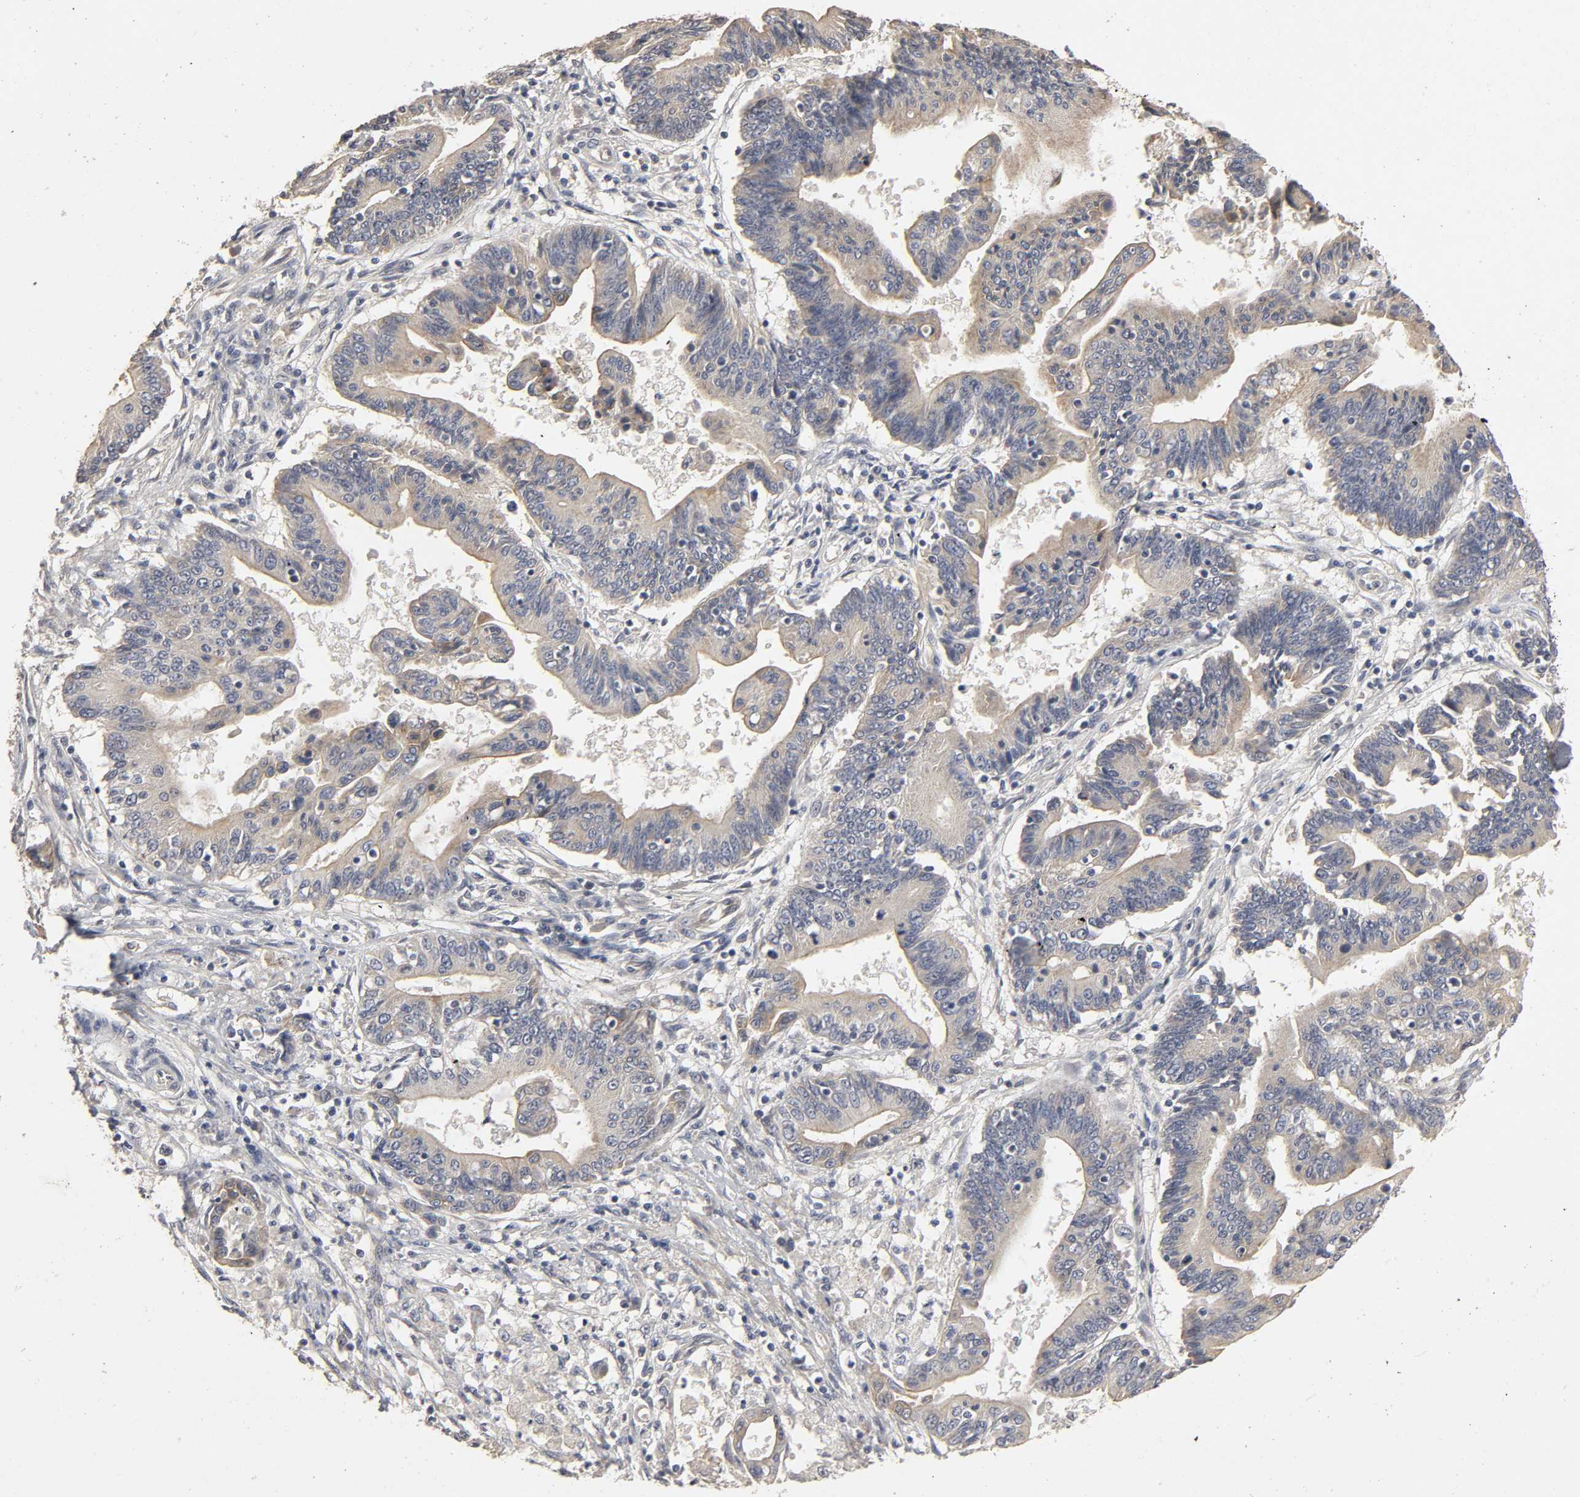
{"staining": {"intensity": "weak", "quantity": "25%-75%", "location": "cytoplasmic/membranous"}, "tissue": "pancreatic cancer", "cell_type": "Tumor cells", "image_type": "cancer", "snomed": [{"axis": "morphology", "description": "Adenocarcinoma, NOS"}, {"axis": "topography", "description": "Pancreas"}], "caption": "High-power microscopy captured an immunohistochemistry image of pancreatic cancer (adenocarcinoma), revealing weak cytoplasmic/membranous positivity in about 25%-75% of tumor cells. The staining was performed using DAB (3,3'-diaminobenzidine) to visualize the protein expression in brown, while the nuclei were stained in blue with hematoxylin (Magnification: 20x).", "gene": "SLC10A2", "patient": {"sex": "female", "age": 48}}